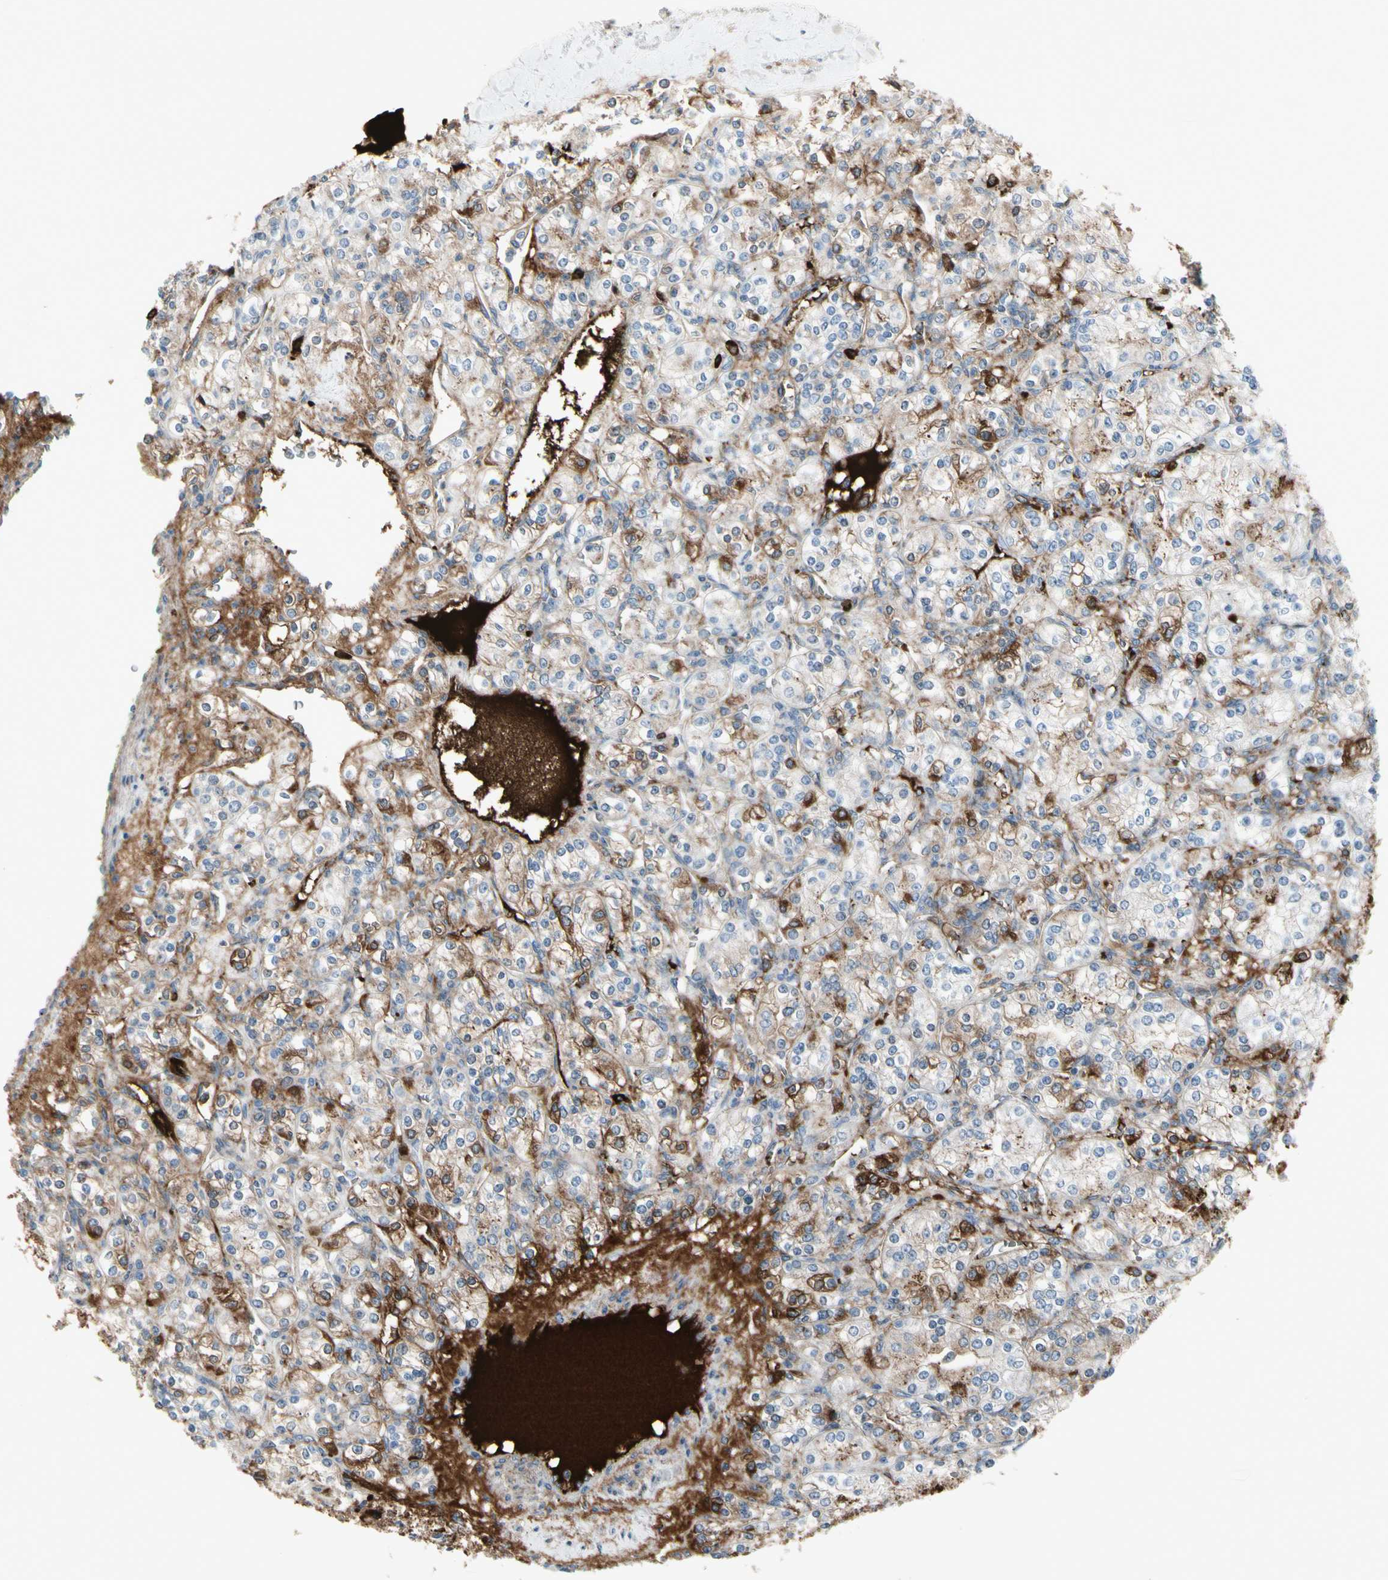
{"staining": {"intensity": "weak", "quantity": "<25%", "location": "cytoplasmic/membranous"}, "tissue": "renal cancer", "cell_type": "Tumor cells", "image_type": "cancer", "snomed": [{"axis": "morphology", "description": "Adenocarcinoma, NOS"}, {"axis": "topography", "description": "Kidney"}], "caption": "A high-resolution image shows IHC staining of renal cancer, which demonstrates no significant positivity in tumor cells.", "gene": "IGHG1", "patient": {"sex": "male", "age": 77}}